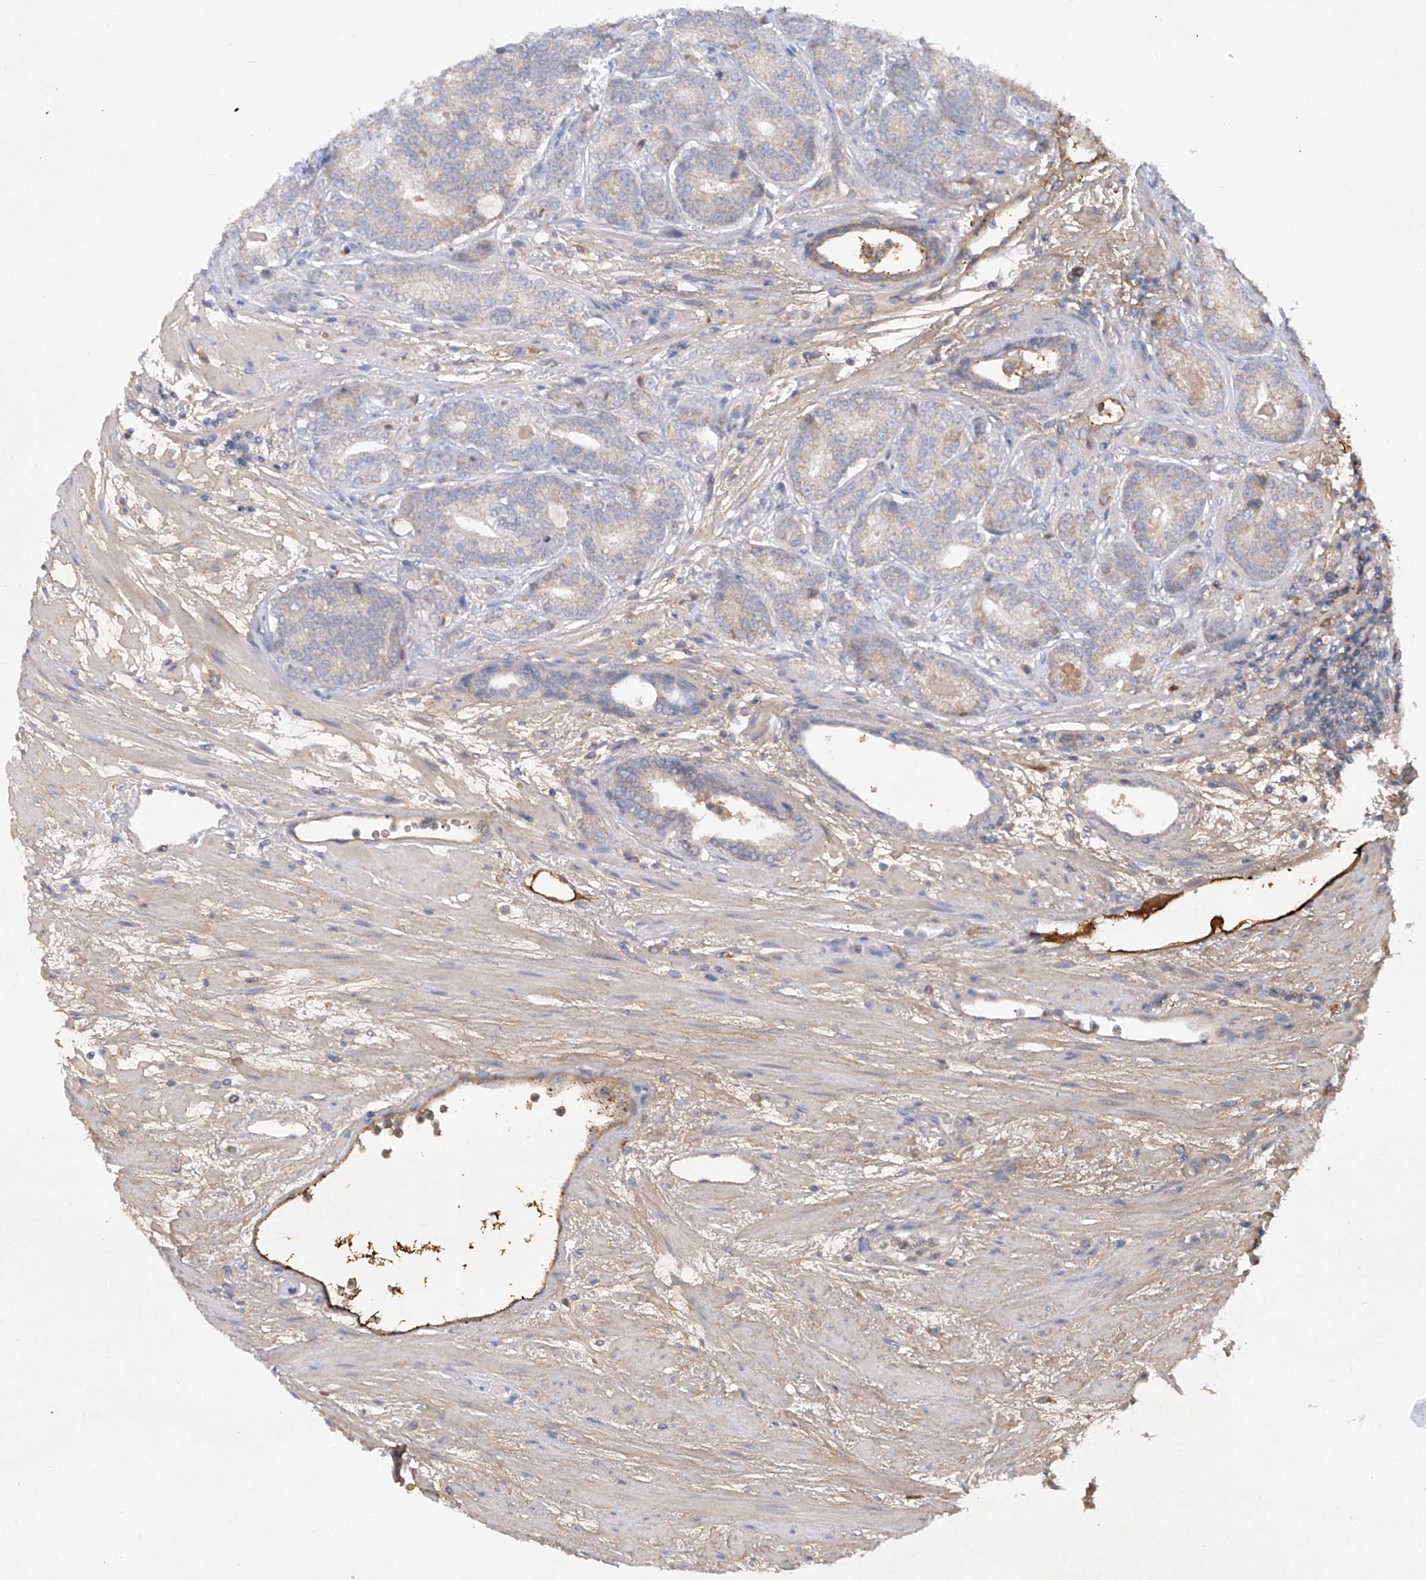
{"staining": {"intensity": "weak", "quantity": "<25%", "location": "cytoplasmic/membranous"}, "tissue": "prostate cancer", "cell_type": "Tumor cells", "image_type": "cancer", "snomed": [{"axis": "morphology", "description": "Adenocarcinoma, High grade"}, {"axis": "topography", "description": "Prostate"}], "caption": "A micrograph of prostate cancer stained for a protein shows no brown staining in tumor cells.", "gene": "HAS3", "patient": {"sex": "male", "age": 61}}